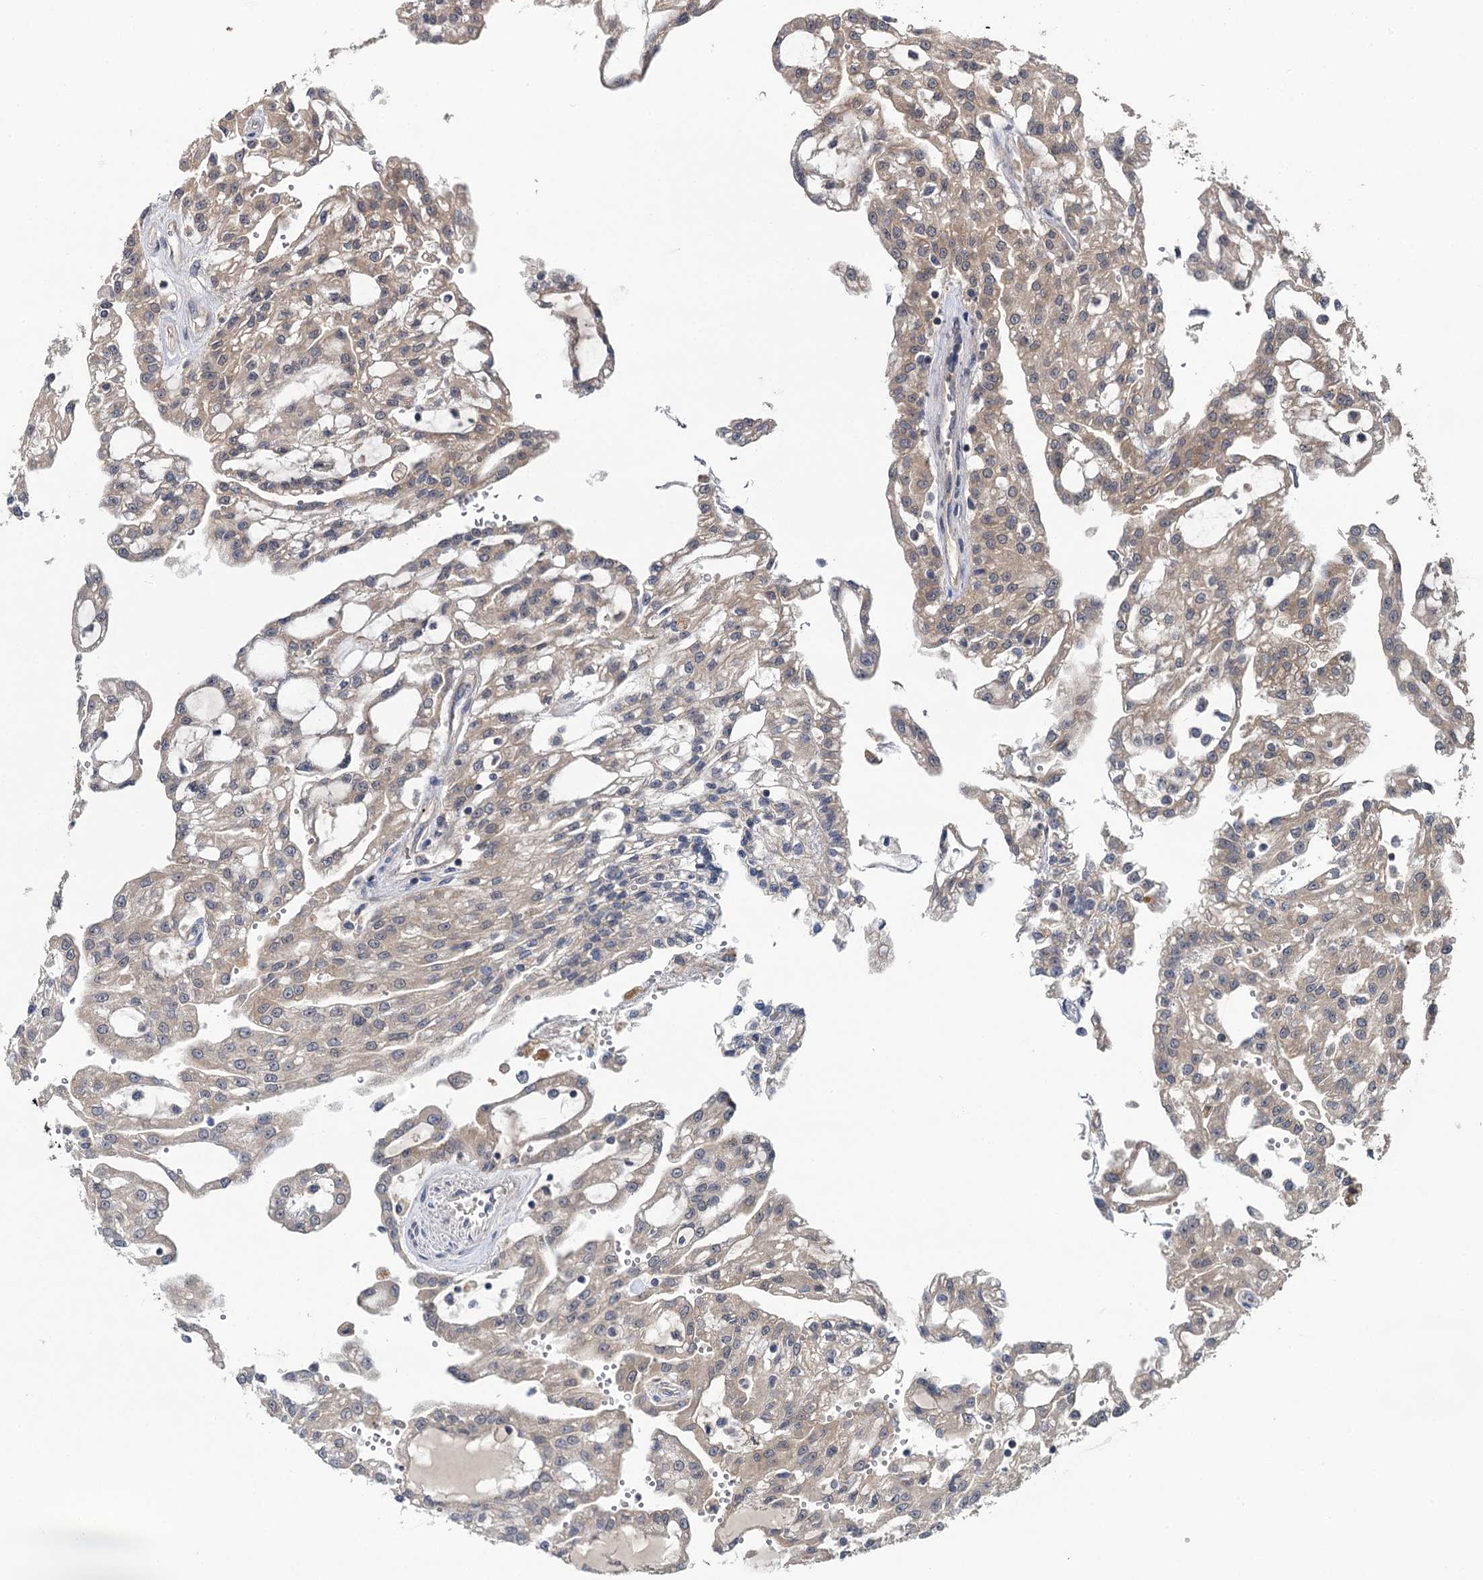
{"staining": {"intensity": "weak", "quantity": "25%-75%", "location": "cytoplasmic/membranous"}, "tissue": "renal cancer", "cell_type": "Tumor cells", "image_type": "cancer", "snomed": [{"axis": "morphology", "description": "Adenocarcinoma, NOS"}, {"axis": "topography", "description": "Kidney"}], "caption": "About 25%-75% of tumor cells in human renal cancer exhibit weak cytoplasmic/membranous protein positivity as visualized by brown immunohistochemical staining.", "gene": "TMEM39A", "patient": {"sex": "male", "age": 63}}